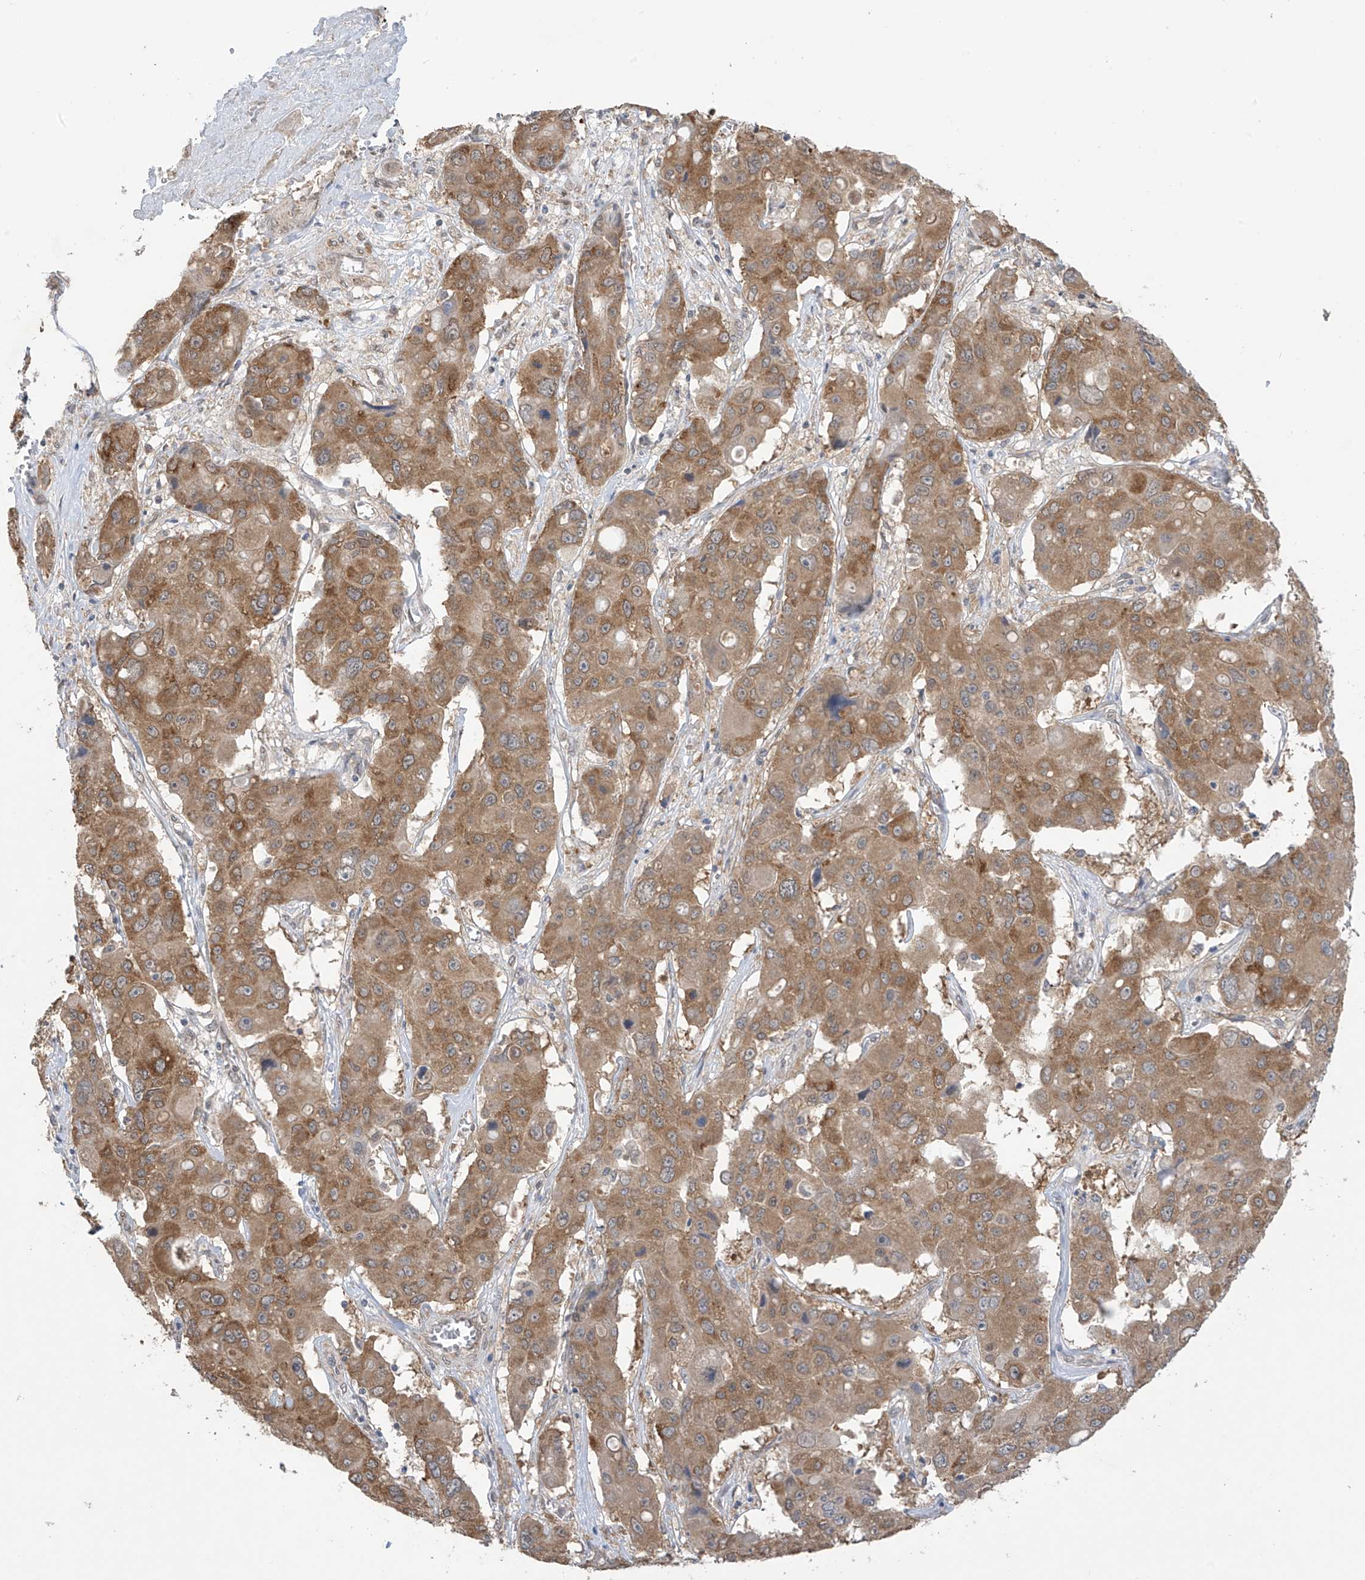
{"staining": {"intensity": "strong", "quantity": "25%-75%", "location": "cytoplasmic/membranous,nuclear"}, "tissue": "liver cancer", "cell_type": "Tumor cells", "image_type": "cancer", "snomed": [{"axis": "morphology", "description": "Cholangiocarcinoma"}, {"axis": "topography", "description": "Liver"}], "caption": "An immunohistochemistry photomicrograph of neoplastic tissue is shown. Protein staining in brown shows strong cytoplasmic/membranous and nuclear positivity in liver cholangiocarcinoma within tumor cells.", "gene": "KIAA1522", "patient": {"sex": "male", "age": 67}}